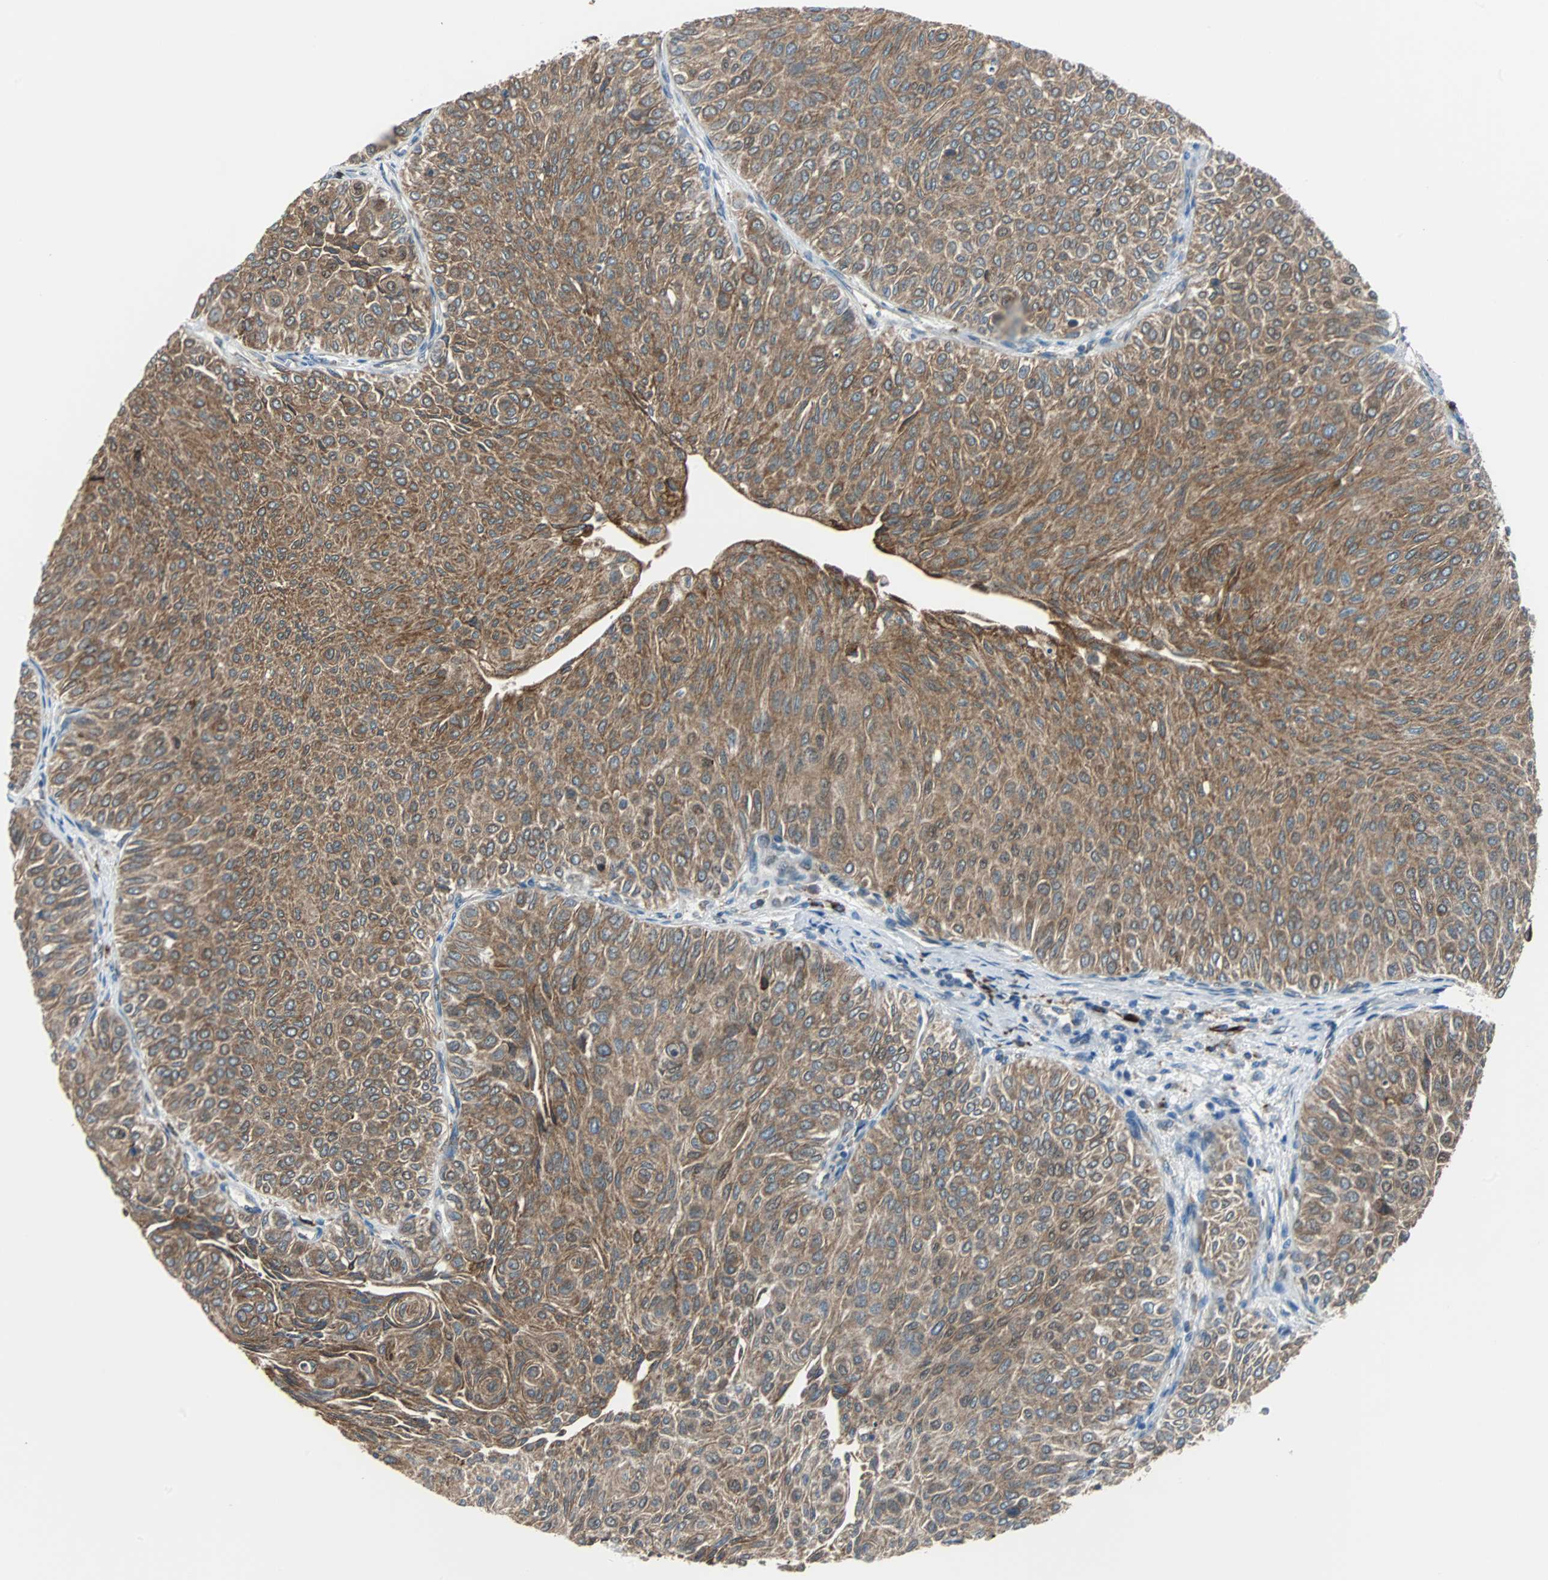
{"staining": {"intensity": "moderate", "quantity": ">75%", "location": "cytoplasmic/membranous"}, "tissue": "urothelial cancer", "cell_type": "Tumor cells", "image_type": "cancer", "snomed": [{"axis": "morphology", "description": "Urothelial carcinoma, Low grade"}, {"axis": "topography", "description": "Urinary bladder"}], "caption": "Brown immunohistochemical staining in urothelial carcinoma (low-grade) shows moderate cytoplasmic/membranous expression in about >75% of tumor cells.", "gene": "PDIA4", "patient": {"sex": "male", "age": 78}}